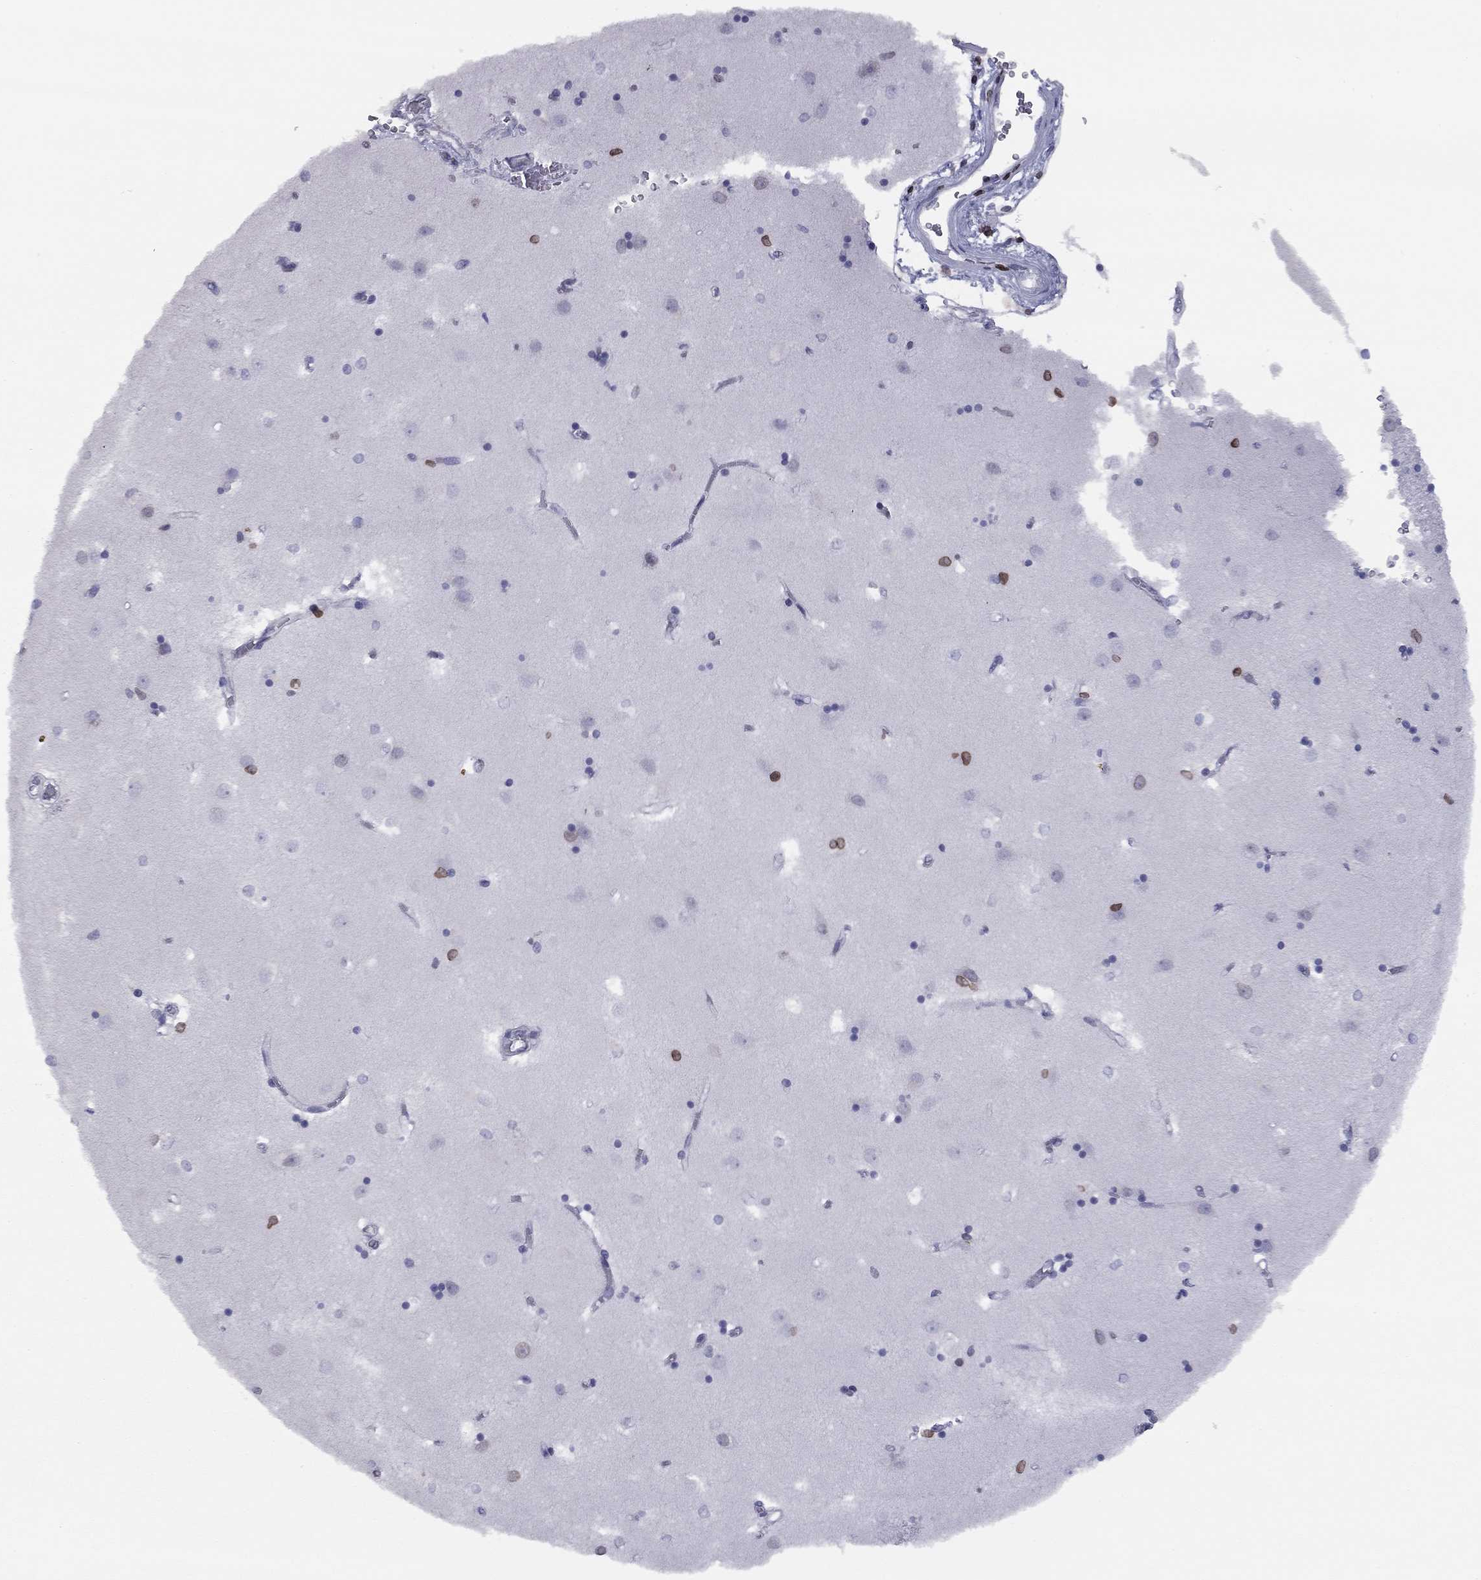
{"staining": {"intensity": "negative", "quantity": "none", "location": "none"}, "tissue": "caudate", "cell_type": "Glial cells", "image_type": "normal", "snomed": [{"axis": "morphology", "description": "Normal tissue, NOS"}, {"axis": "topography", "description": "Lateral ventricle wall"}], "caption": "Unremarkable caudate was stained to show a protein in brown. There is no significant positivity in glial cells. Nuclei are stained in blue.", "gene": "ESPL1", "patient": {"sex": "male", "age": 54}}